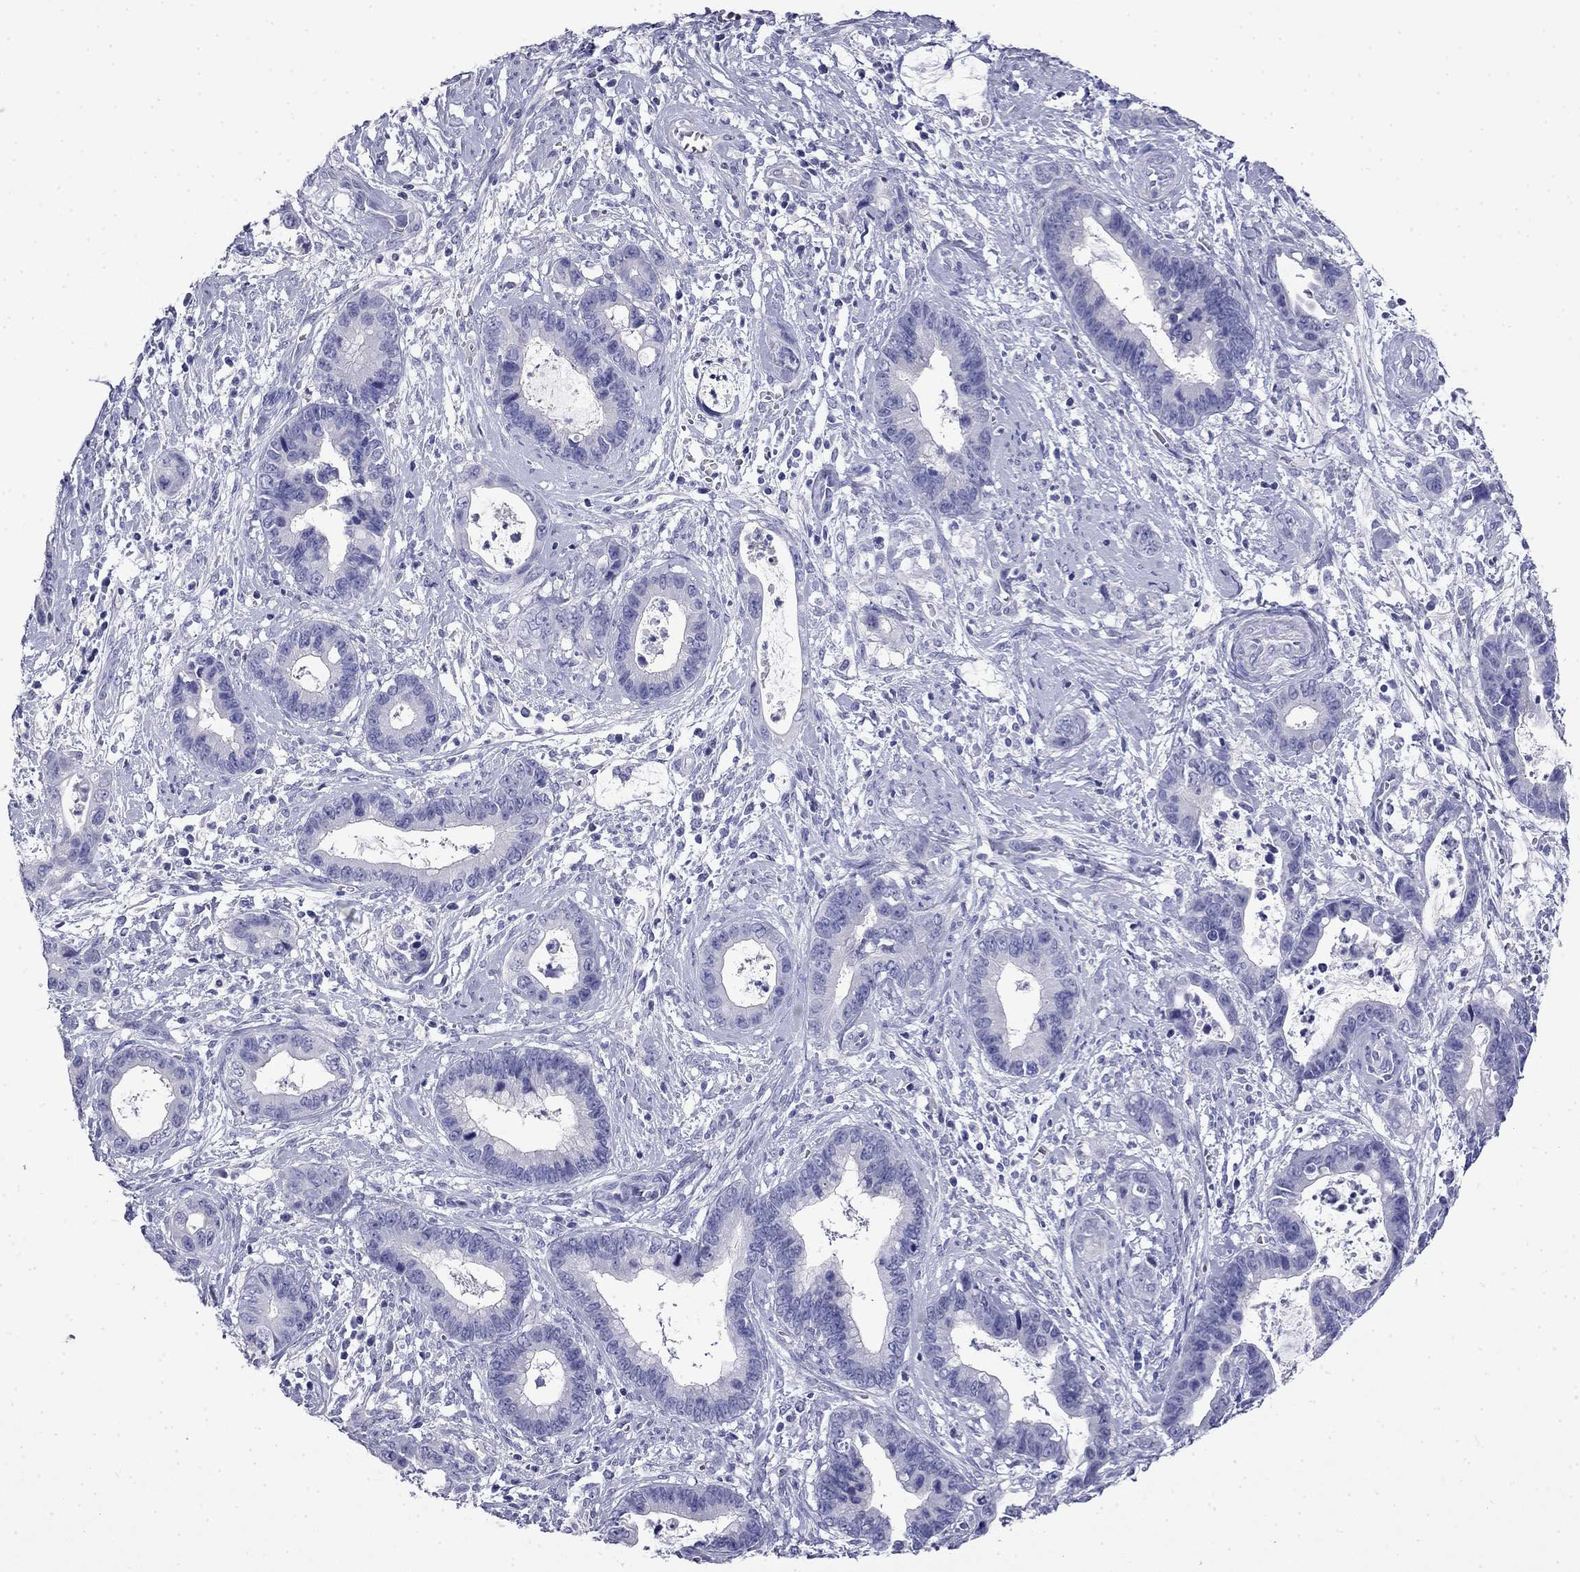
{"staining": {"intensity": "negative", "quantity": "none", "location": "none"}, "tissue": "cervical cancer", "cell_type": "Tumor cells", "image_type": "cancer", "snomed": [{"axis": "morphology", "description": "Adenocarcinoma, NOS"}, {"axis": "topography", "description": "Cervix"}], "caption": "High magnification brightfield microscopy of adenocarcinoma (cervical) stained with DAB (brown) and counterstained with hematoxylin (blue): tumor cells show no significant positivity.", "gene": "MYO15A", "patient": {"sex": "female", "age": 44}}